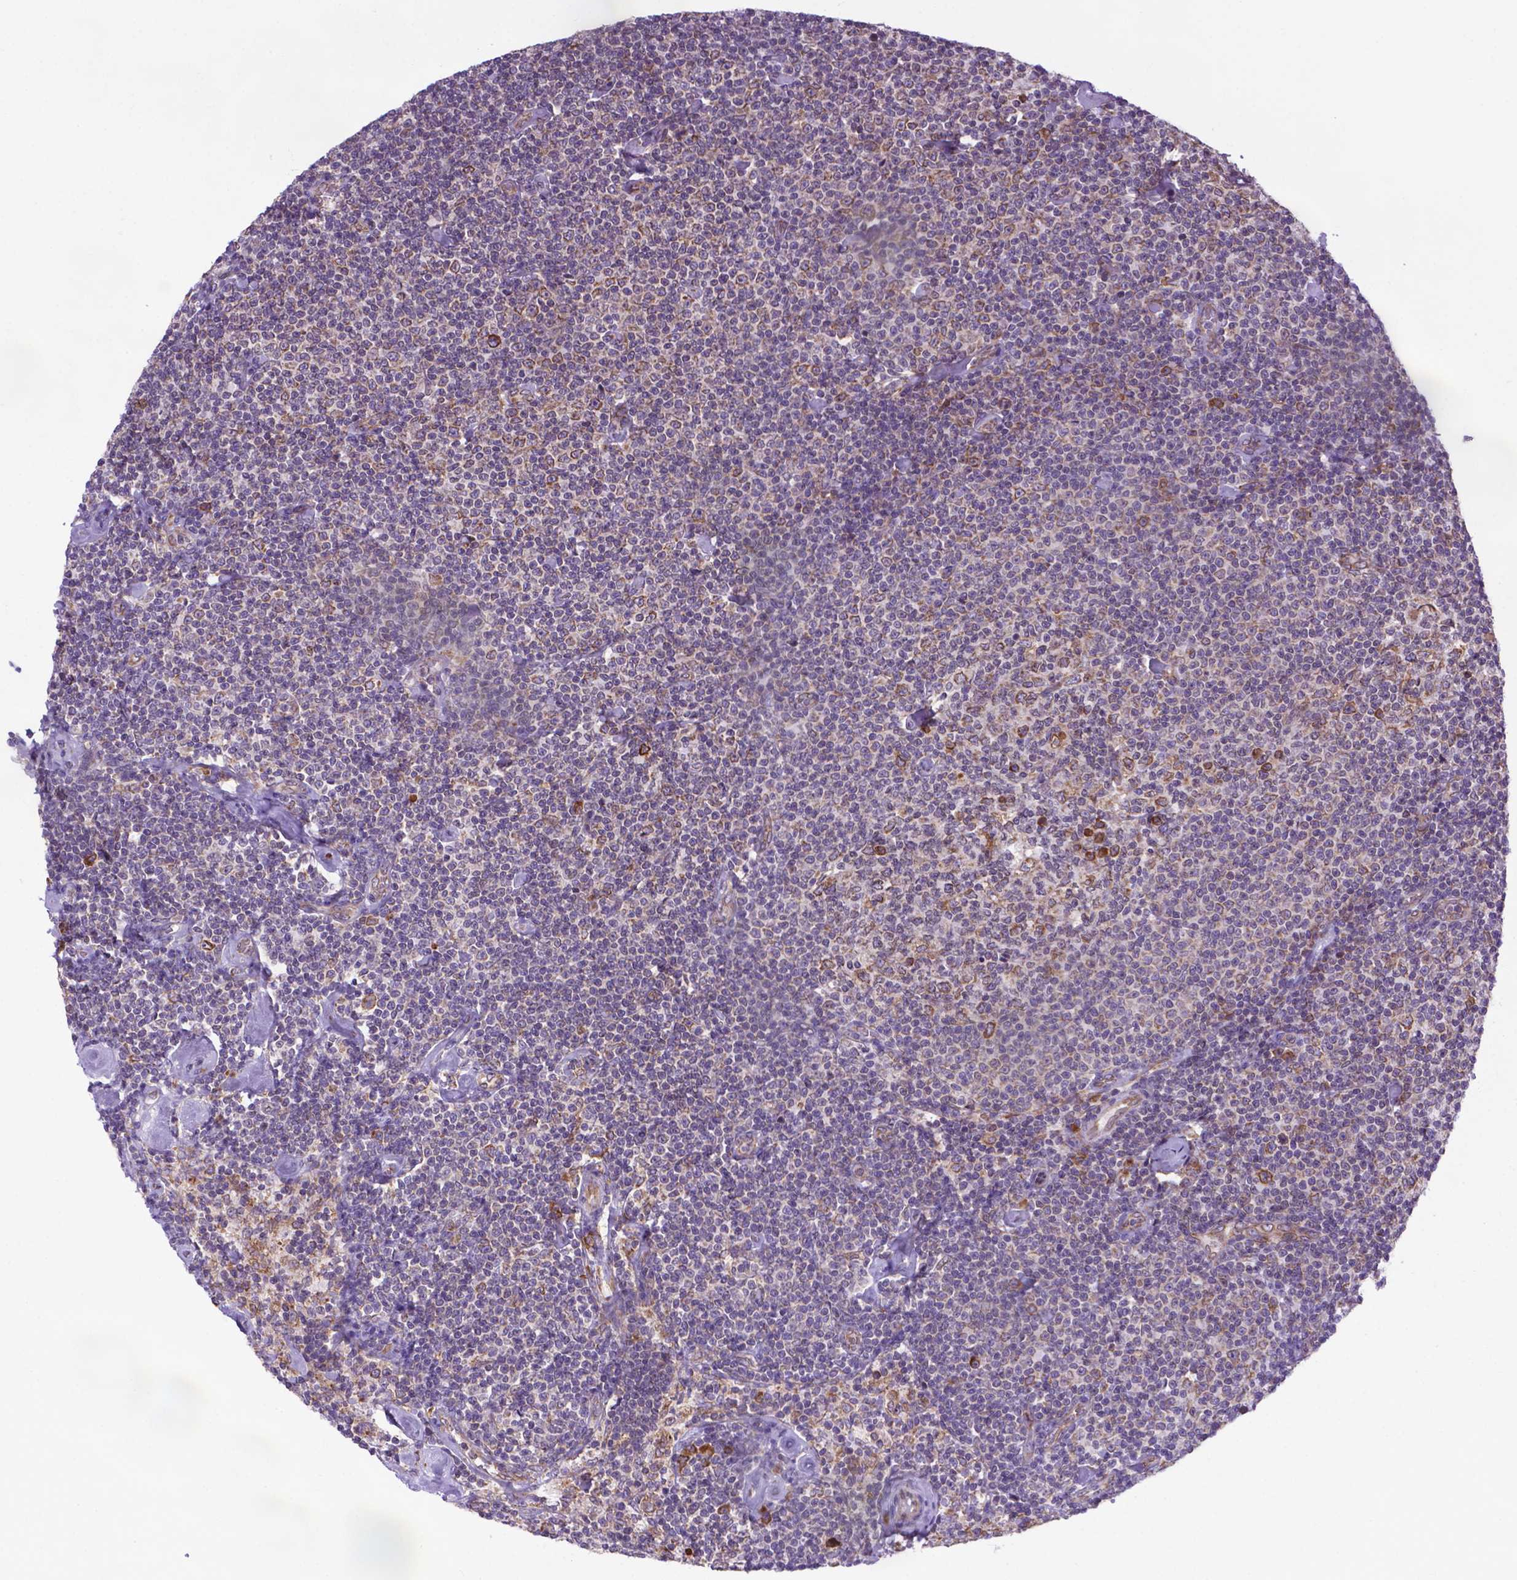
{"staining": {"intensity": "negative", "quantity": "none", "location": "none"}, "tissue": "lymphoma", "cell_type": "Tumor cells", "image_type": "cancer", "snomed": [{"axis": "morphology", "description": "Malignant lymphoma, non-Hodgkin's type, Low grade"}, {"axis": "topography", "description": "Lymph node"}], "caption": "A photomicrograph of lymphoma stained for a protein demonstrates no brown staining in tumor cells.", "gene": "WDR83OS", "patient": {"sex": "male", "age": 81}}